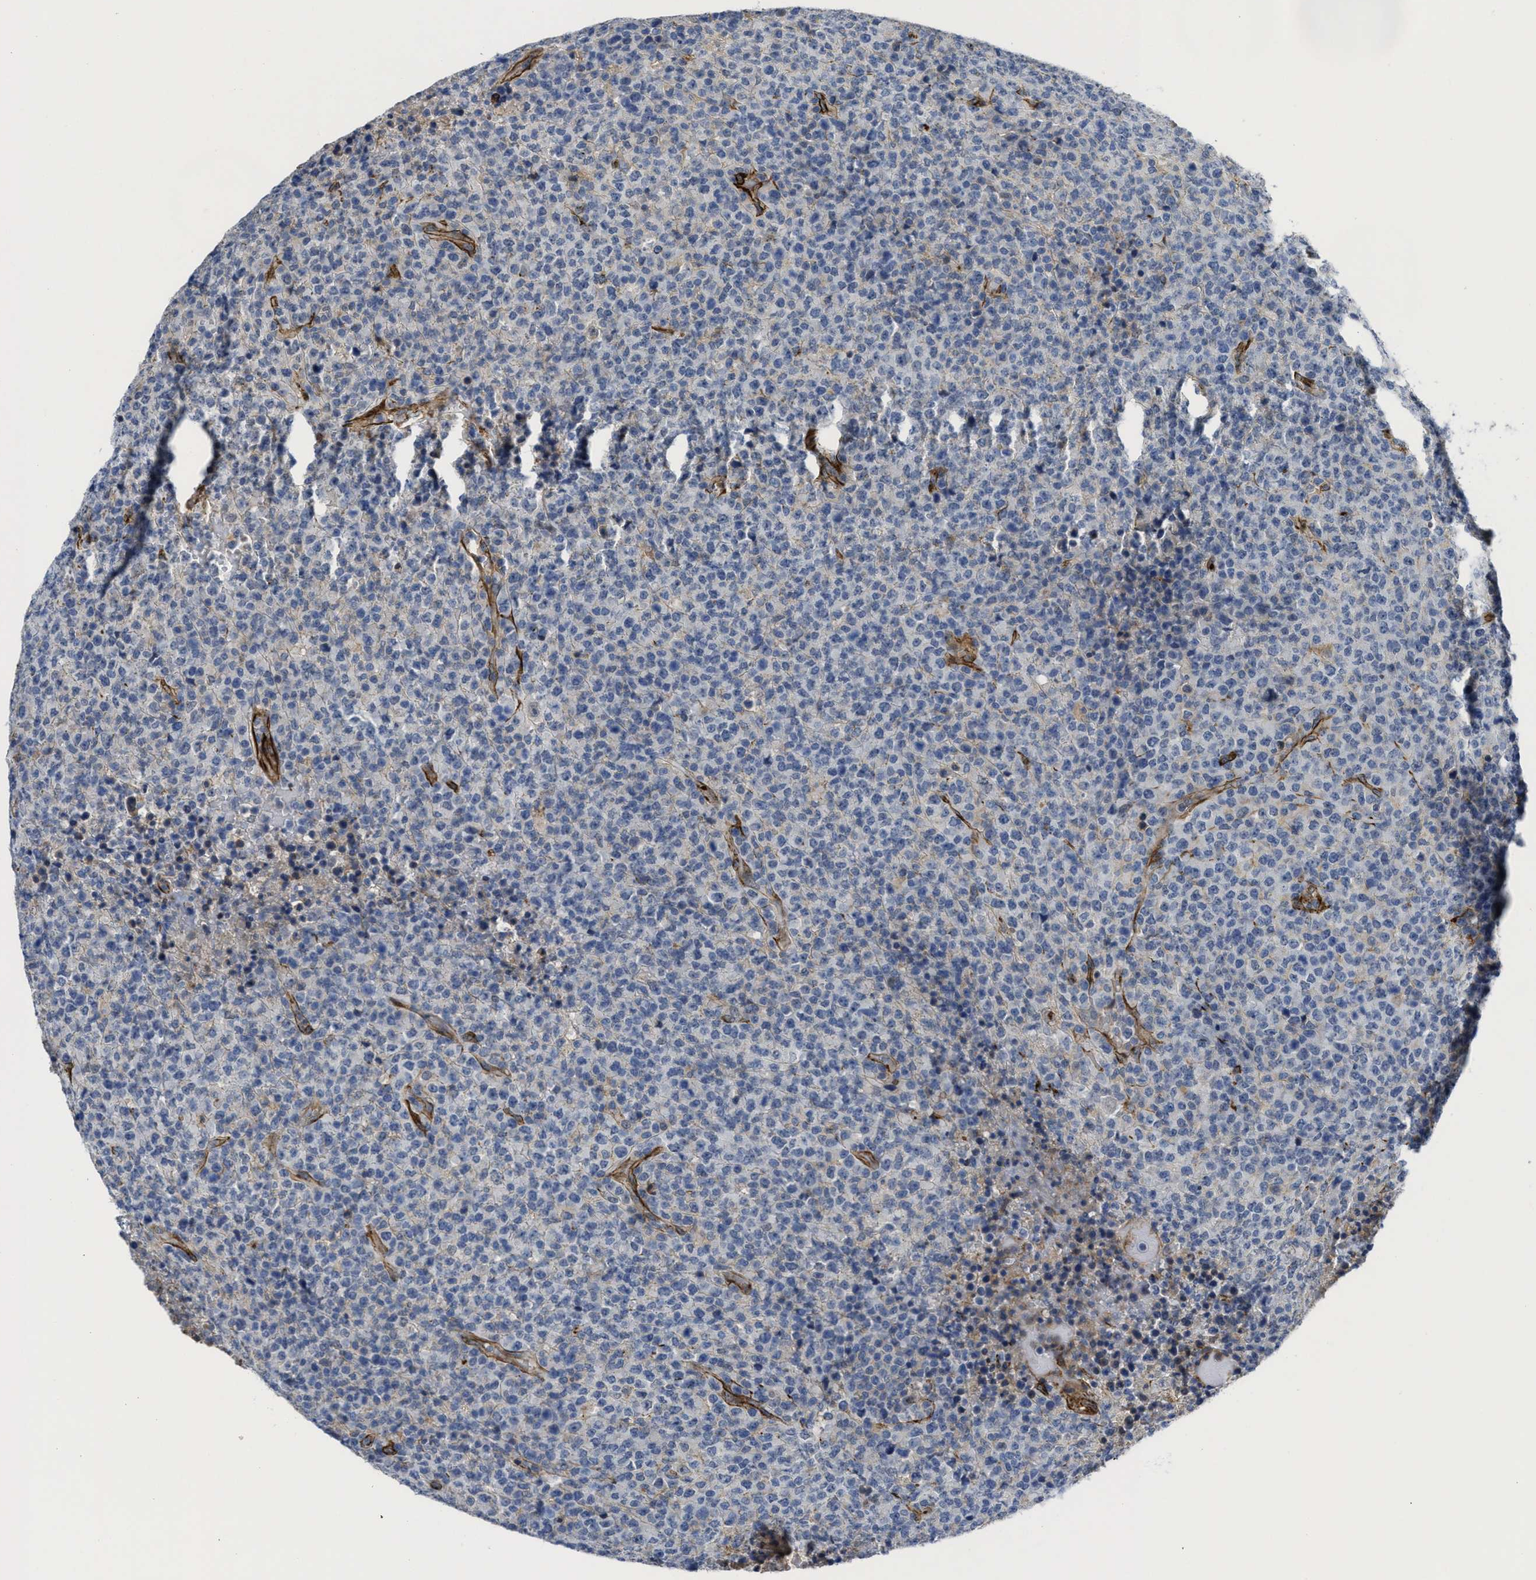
{"staining": {"intensity": "negative", "quantity": "none", "location": "none"}, "tissue": "lymphoma", "cell_type": "Tumor cells", "image_type": "cancer", "snomed": [{"axis": "morphology", "description": "Malignant lymphoma, non-Hodgkin's type, High grade"}, {"axis": "topography", "description": "Lymph node"}], "caption": "Immunohistochemistry of human lymphoma demonstrates no staining in tumor cells.", "gene": "NAB1", "patient": {"sex": "male", "age": 13}}